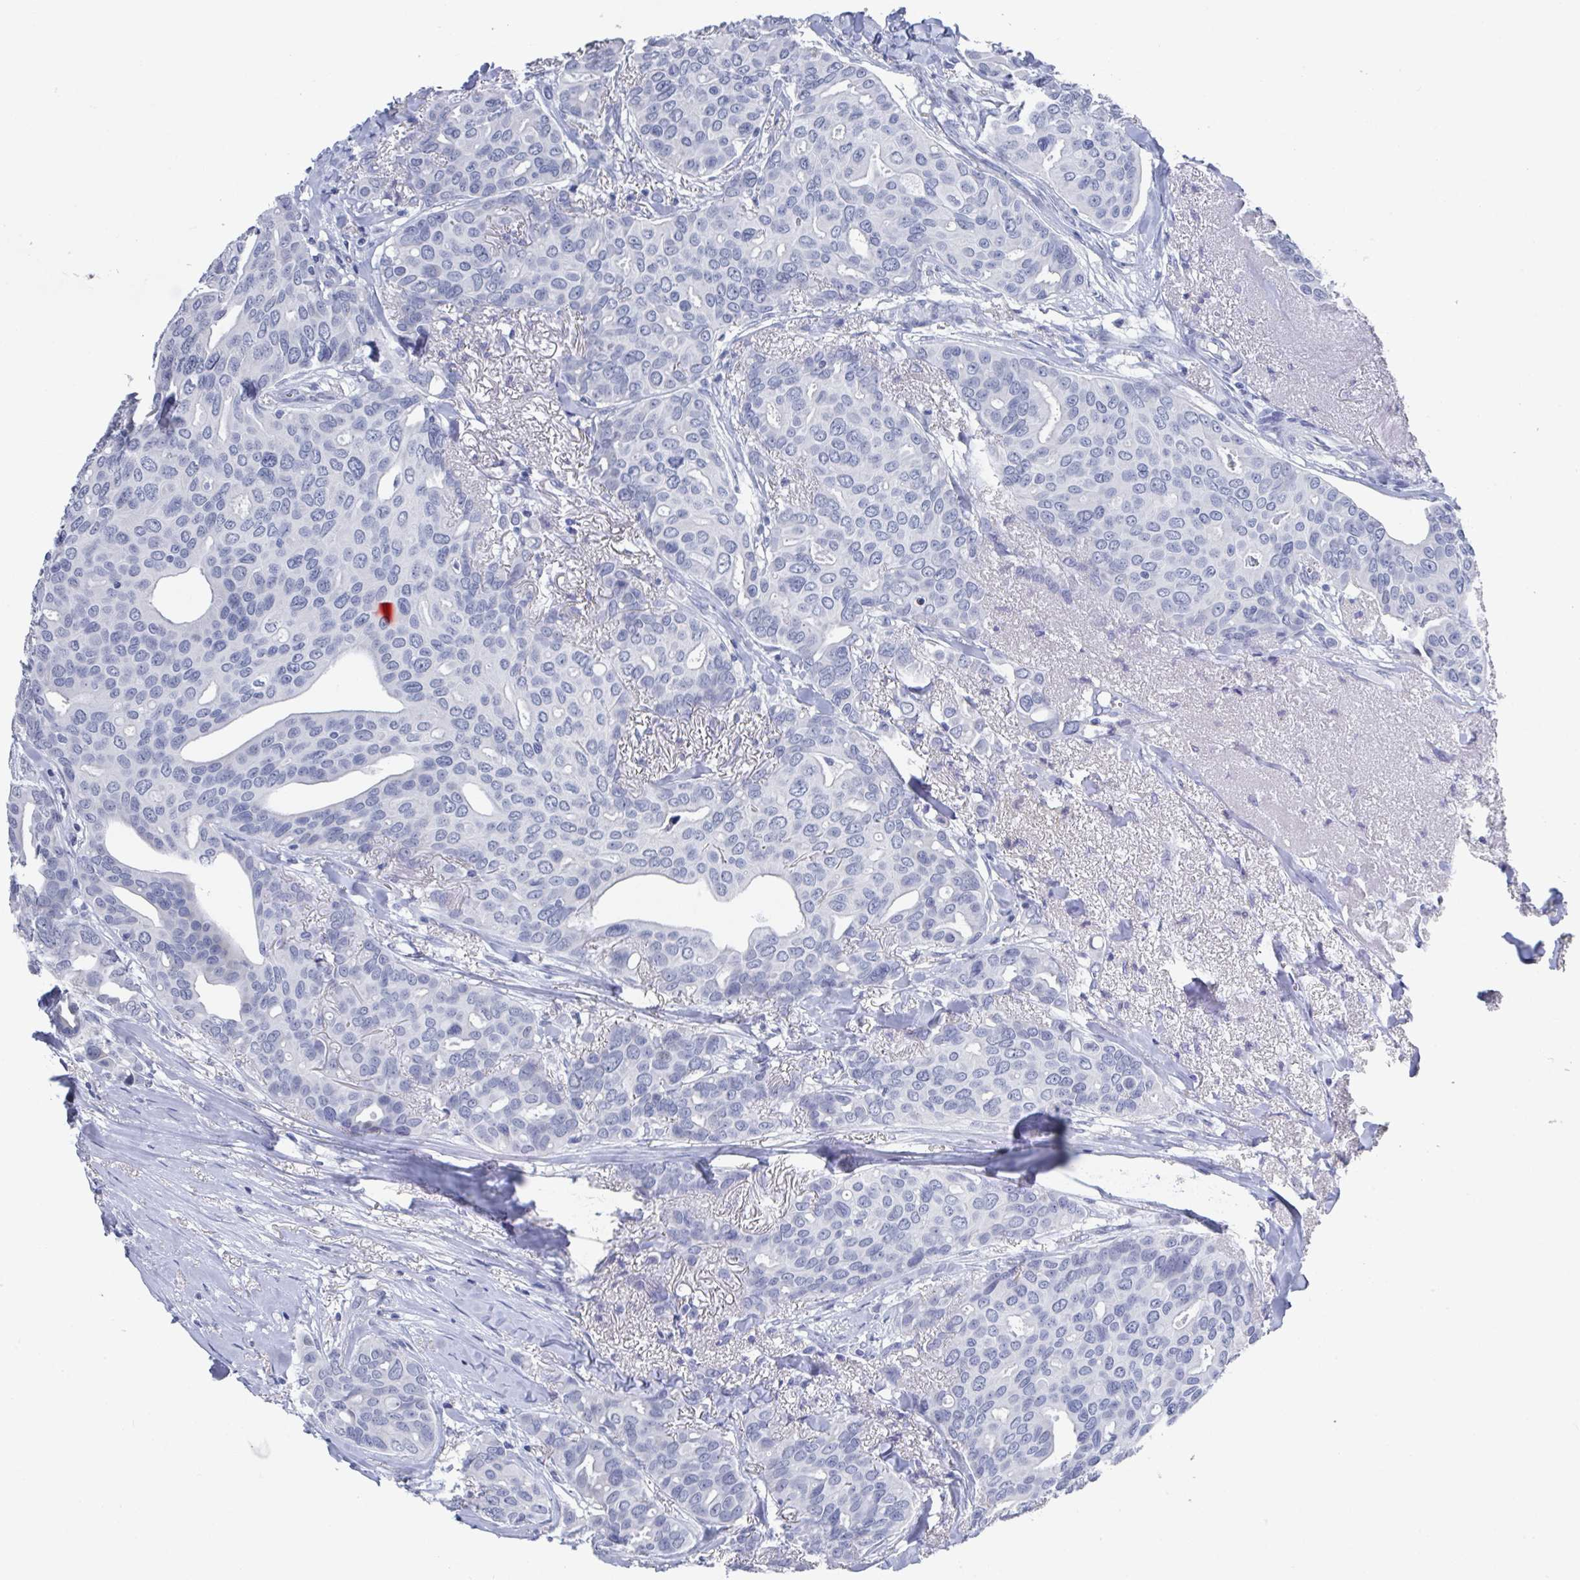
{"staining": {"intensity": "negative", "quantity": "none", "location": "none"}, "tissue": "breast cancer", "cell_type": "Tumor cells", "image_type": "cancer", "snomed": [{"axis": "morphology", "description": "Duct carcinoma"}, {"axis": "topography", "description": "Breast"}], "caption": "There is no significant expression in tumor cells of breast invasive ductal carcinoma.", "gene": "CAMKV", "patient": {"sex": "female", "age": 54}}